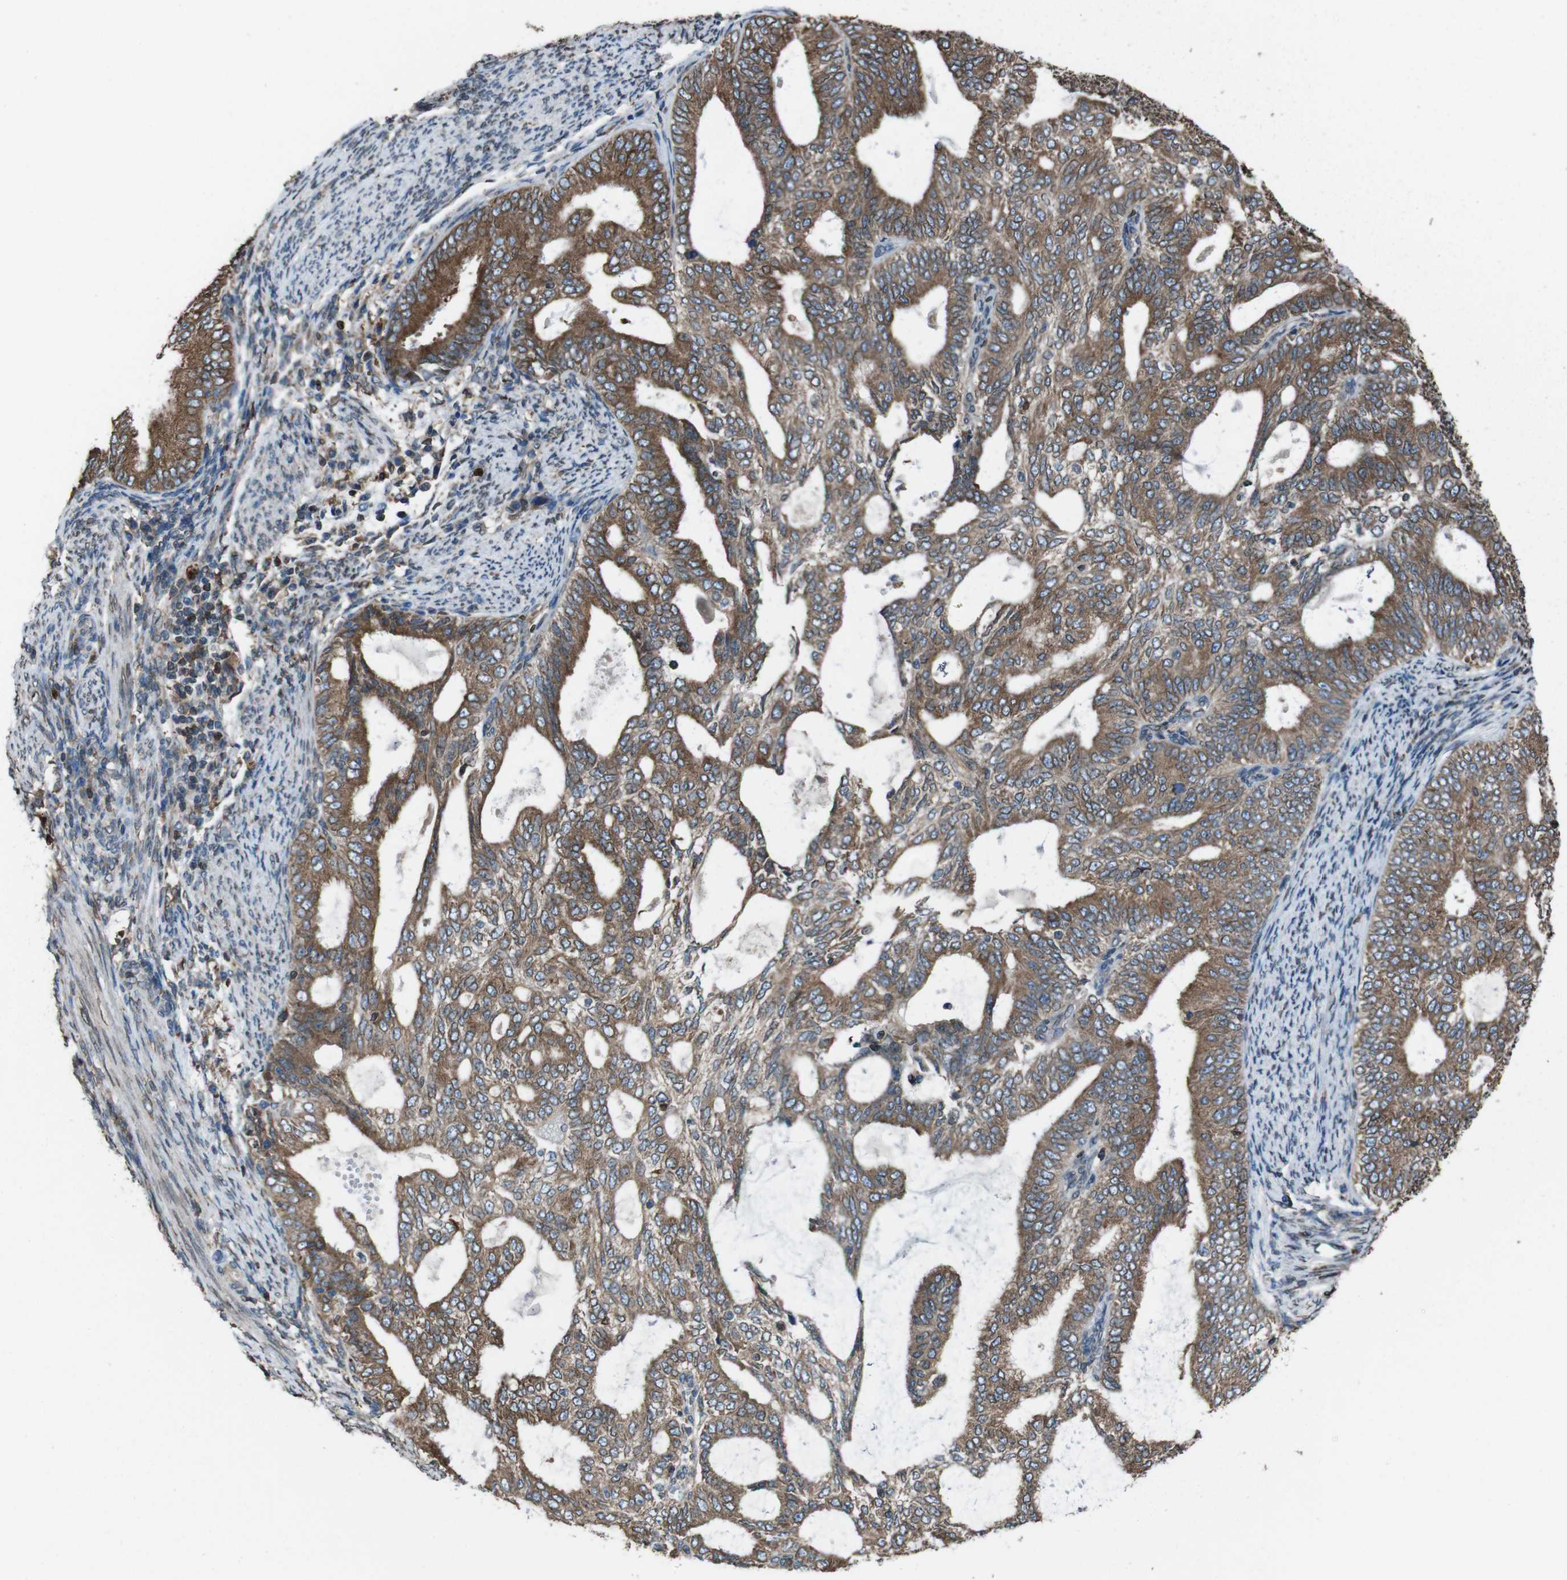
{"staining": {"intensity": "moderate", "quantity": ">75%", "location": "cytoplasmic/membranous,nuclear"}, "tissue": "endometrial cancer", "cell_type": "Tumor cells", "image_type": "cancer", "snomed": [{"axis": "morphology", "description": "Adenocarcinoma, NOS"}, {"axis": "topography", "description": "Endometrium"}], "caption": "Protein staining of endometrial adenocarcinoma tissue shows moderate cytoplasmic/membranous and nuclear staining in approximately >75% of tumor cells. (DAB (3,3'-diaminobenzidine) IHC with brightfield microscopy, high magnification).", "gene": "APMAP", "patient": {"sex": "female", "age": 58}}